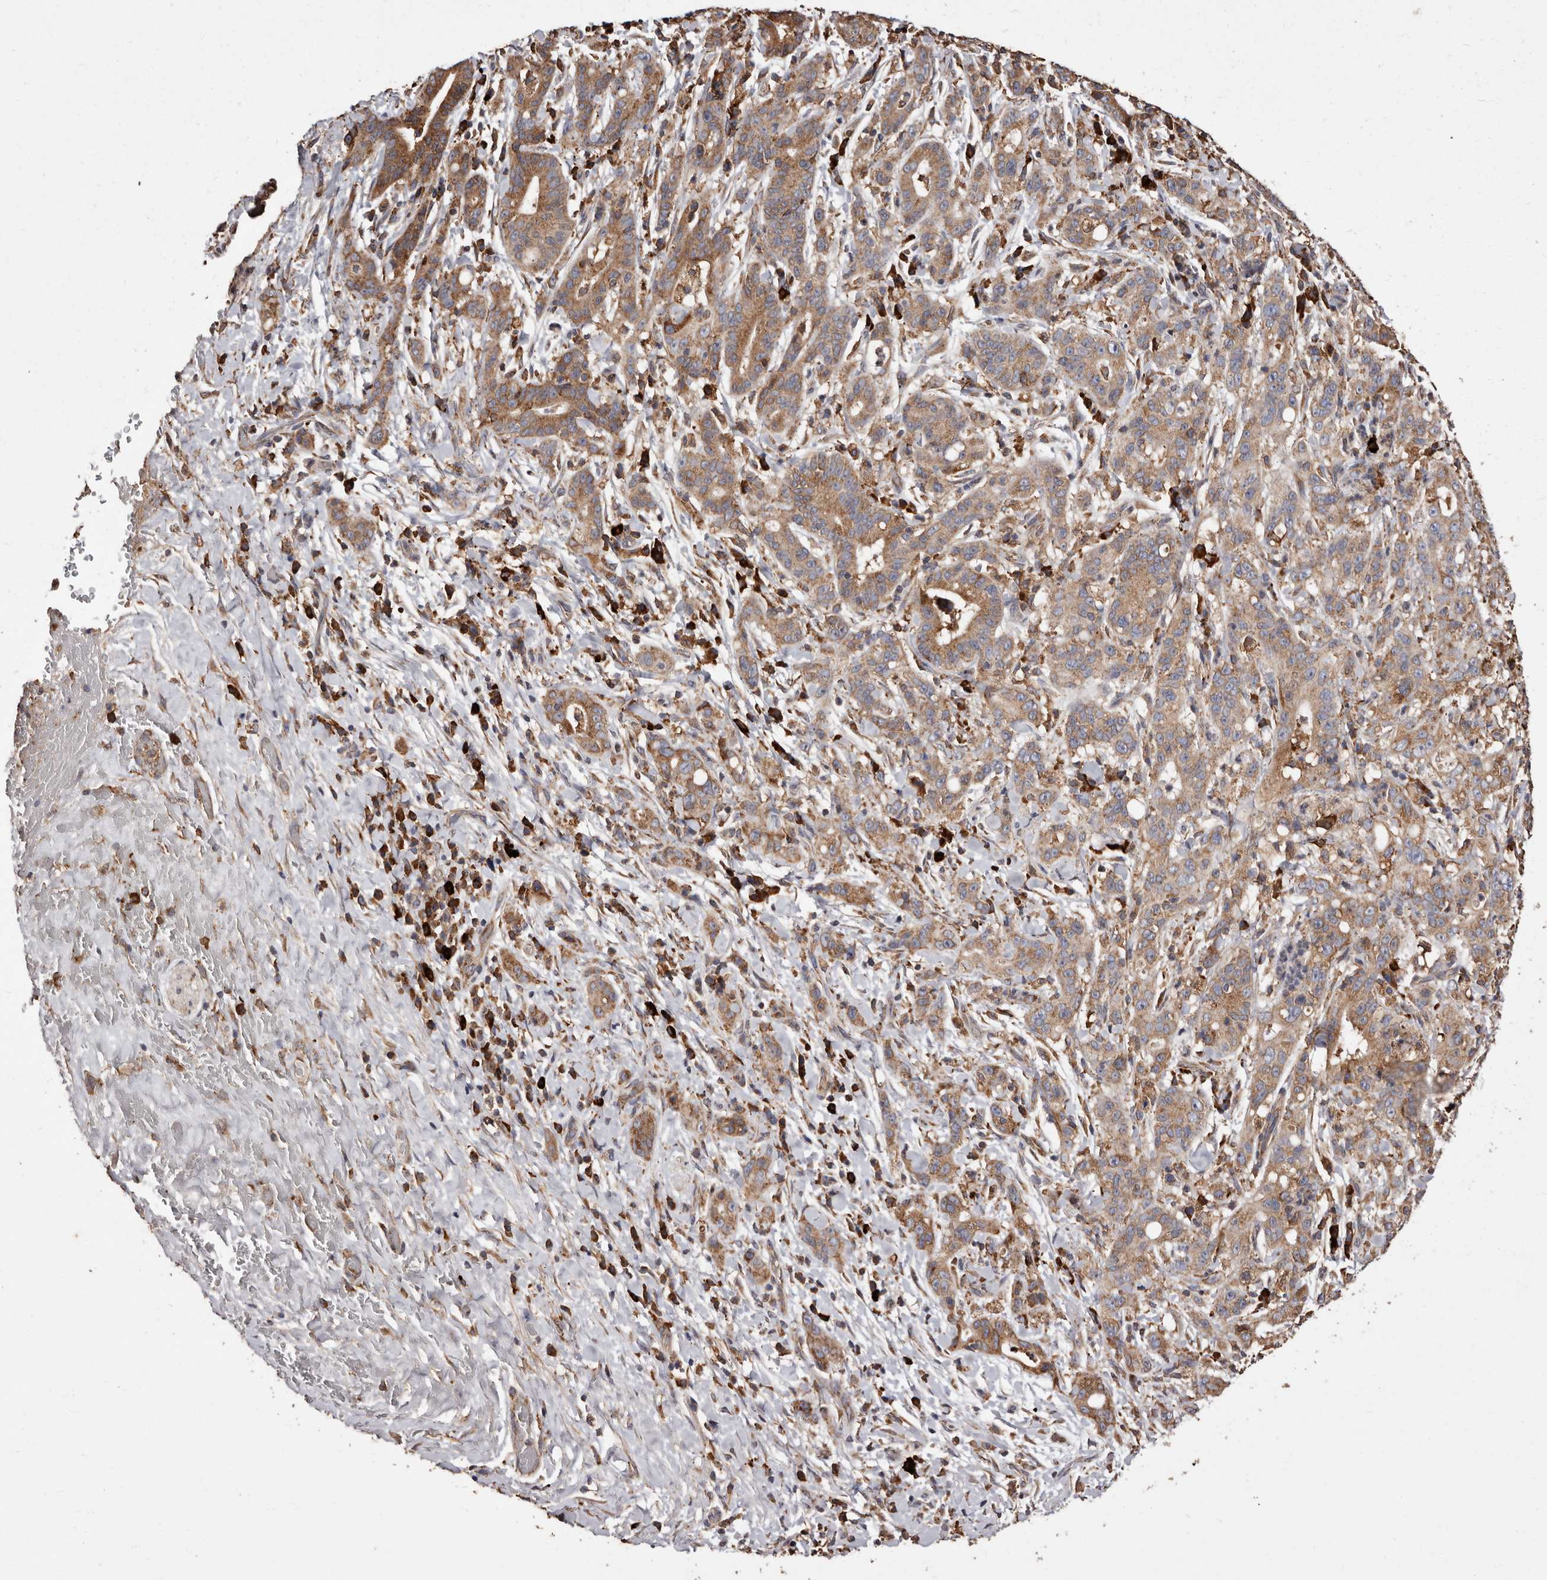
{"staining": {"intensity": "moderate", "quantity": ">75%", "location": "cytoplasmic/membranous"}, "tissue": "liver cancer", "cell_type": "Tumor cells", "image_type": "cancer", "snomed": [{"axis": "morphology", "description": "Cholangiocarcinoma"}, {"axis": "topography", "description": "Liver"}], "caption": "Liver cholangiocarcinoma was stained to show a protein in brown. There is medium levels of moderate cytoplasmic/membranous expression in about >75% of tumor cells. The staining was performed using DAB, with brown indicating positive protein expression. Nuclei are stained blue with hematoxylin.", "gene": "STEAP2", "patient": {"sex": "female", "age": 38}}